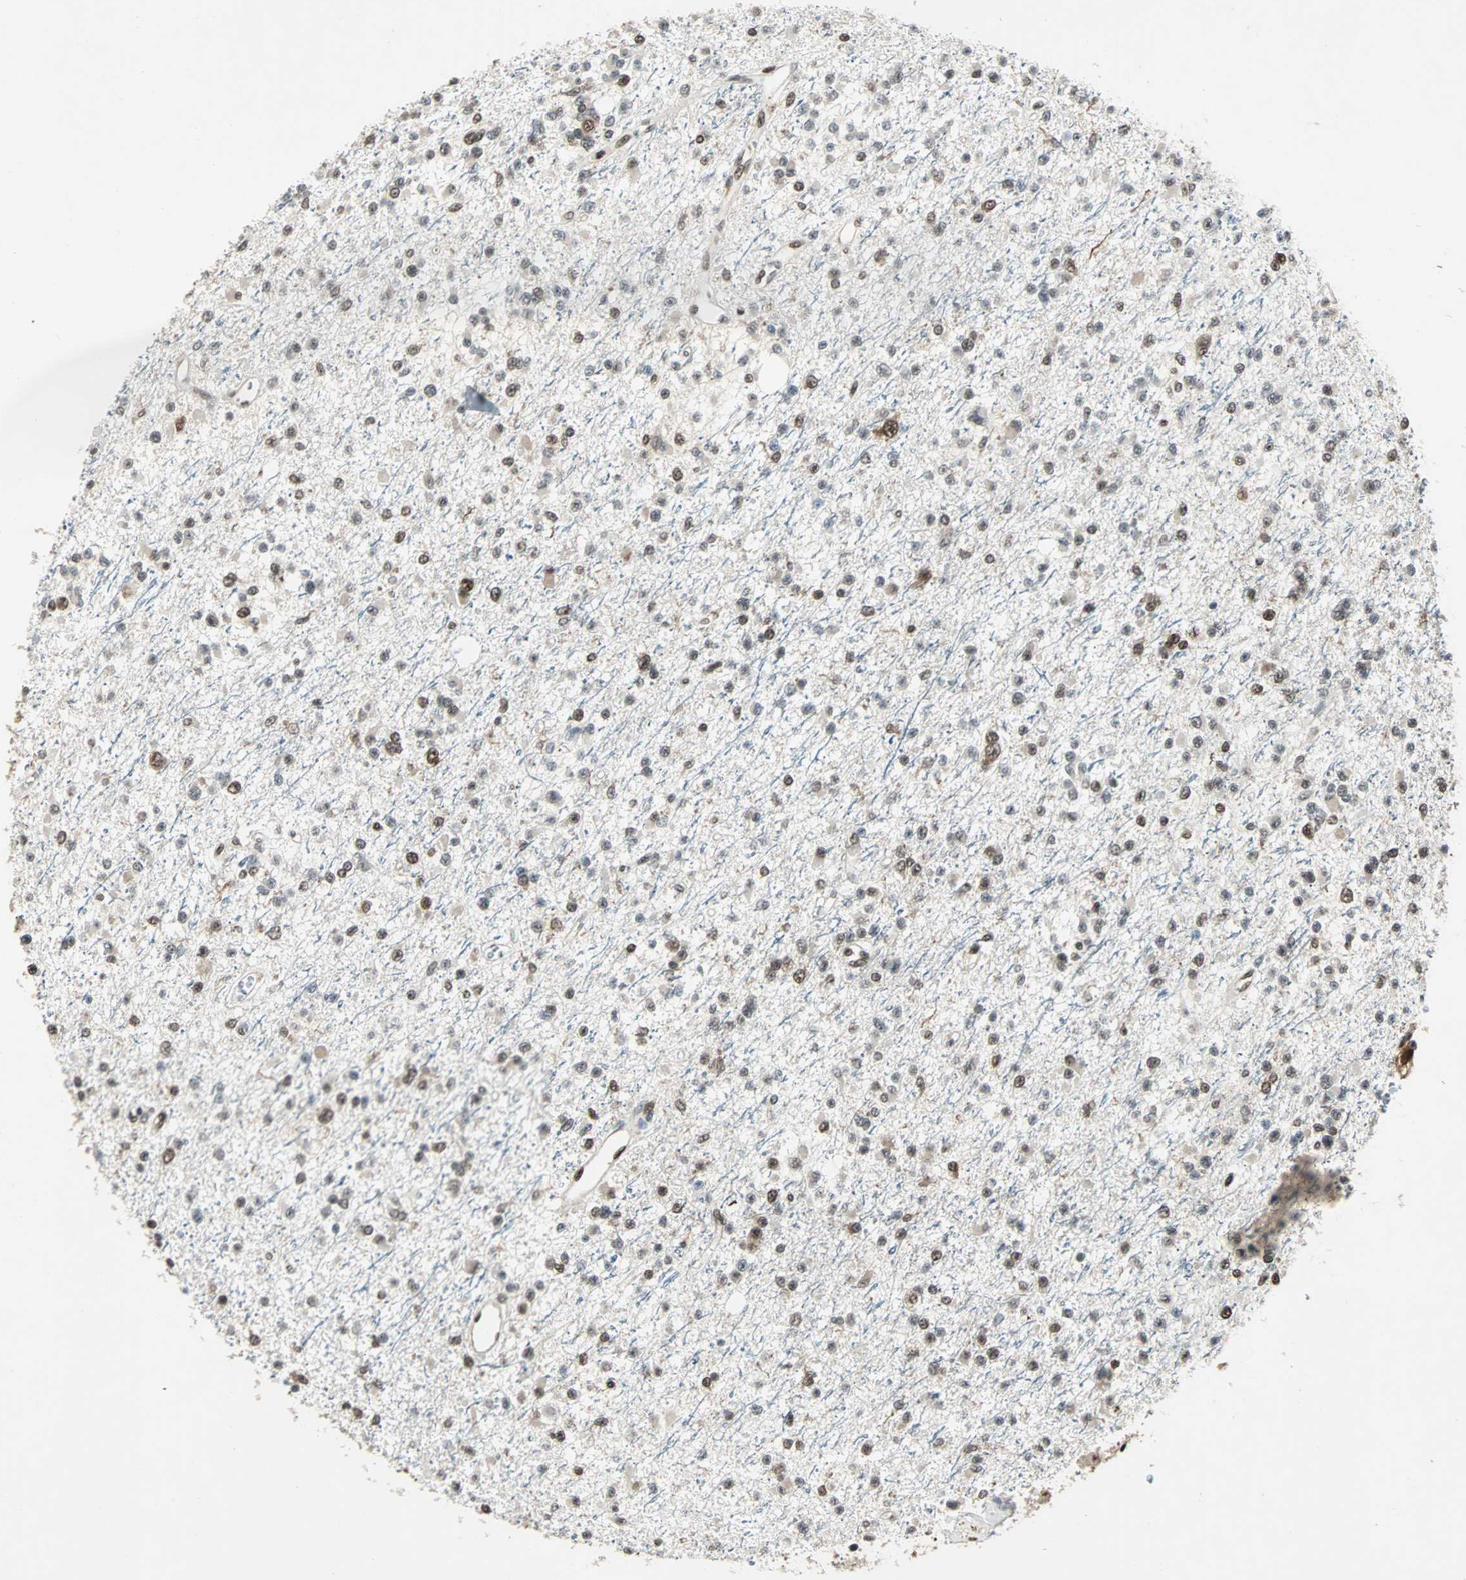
{"staining": {"intensity": "moderate", "quantity": ">75%", "location": "nuclear"}, "tissue": "glioma", "cell_type": "Tumor cells", "image_type": "cancer", "snomed": [{"axis": "morphology", "description": "Glioma, malignant, Low grade"}, {"axis": "topography", "description": "Brain"}], "caption": "Malignant glioma (low-grade) stained for a protein (brown) demonstrates moderate nuclear positive staining in about >75% of tumor cells.", "gene": "ACLY", "patient": {"sex": "female", "age": 22}}